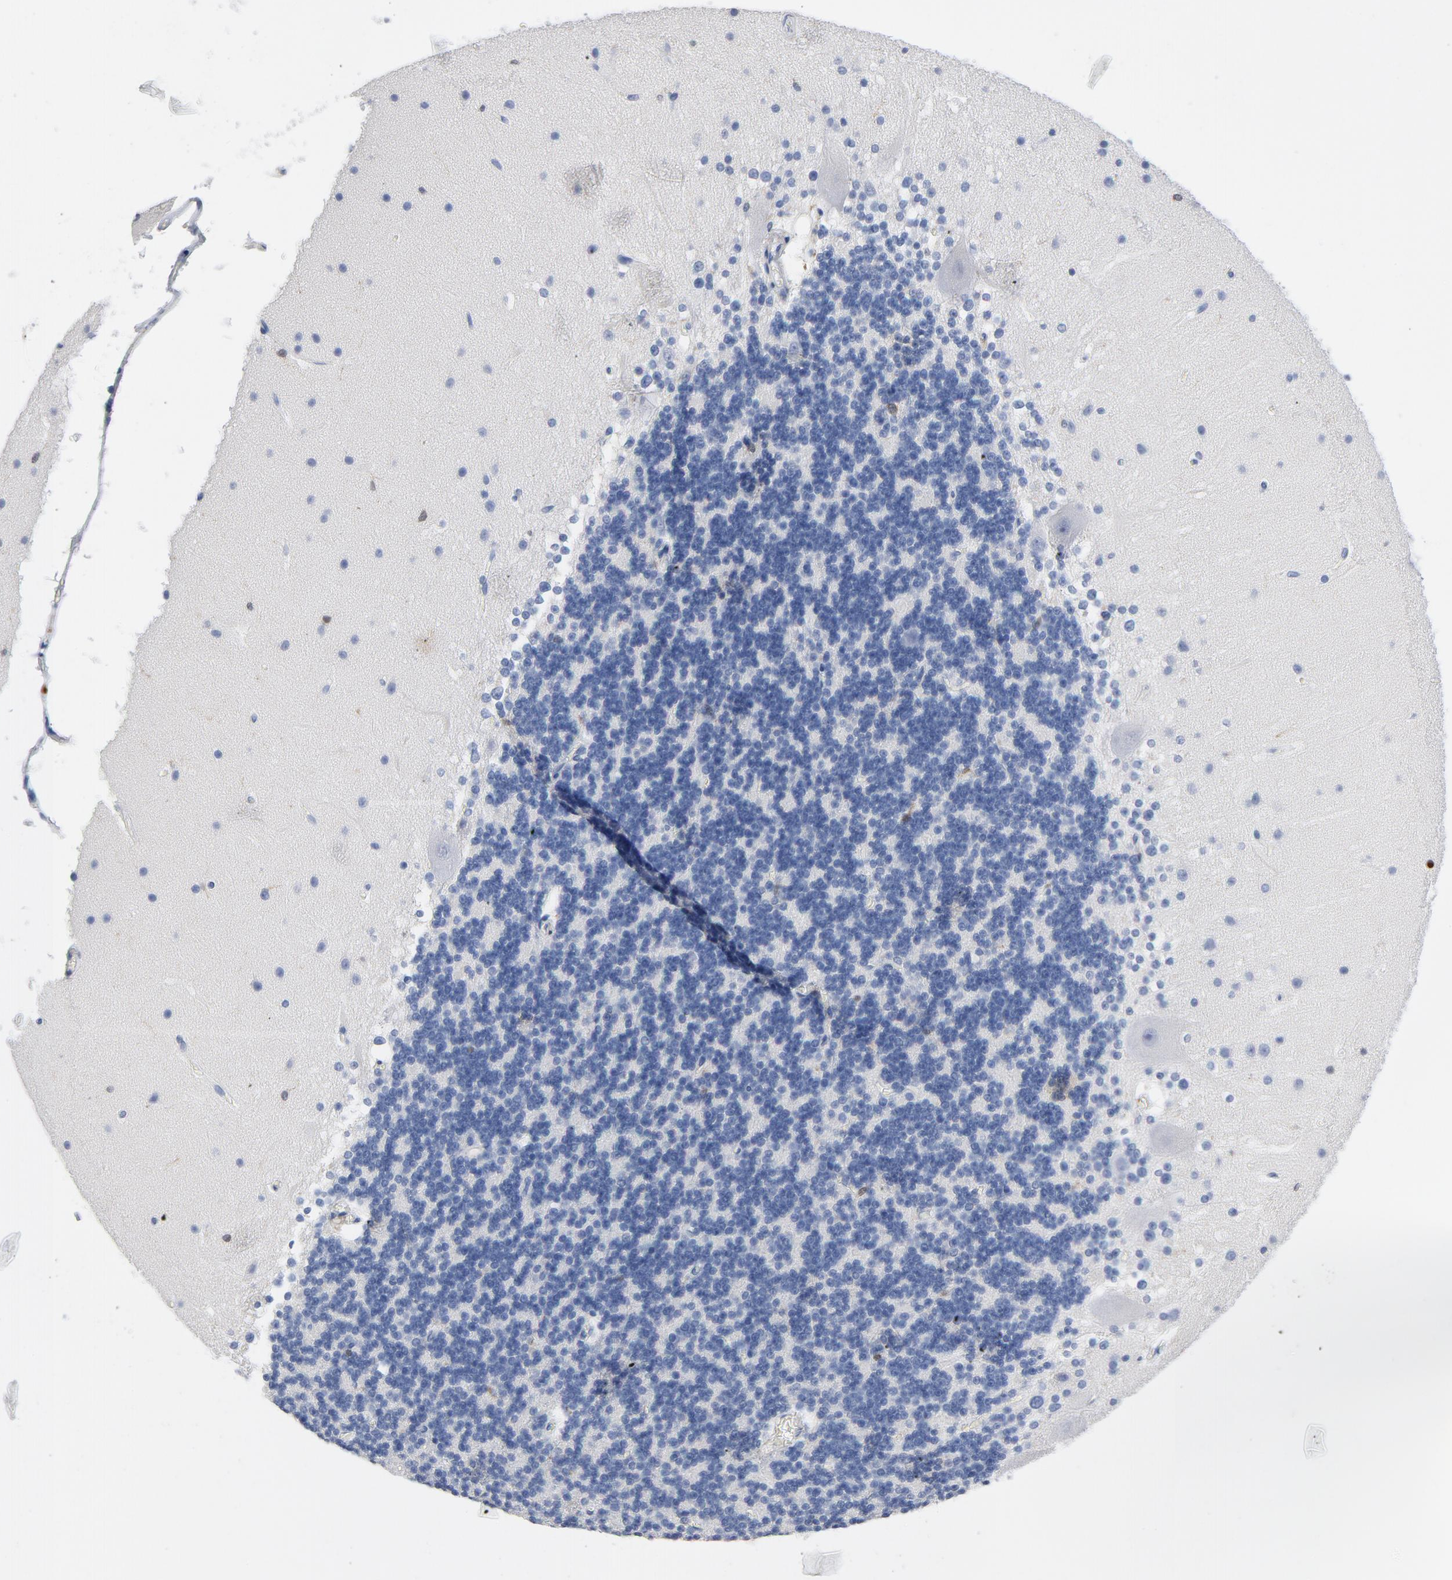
{"staining": {"intensity": "negative", "quantity": "none", "location": "none"}, "tissue": "cerebellum", "cell_type": "Cells in granular layer", "image_type": "normal", "snomed": [{"axis": "morphology", "description": "Normal tissue, NOS"}, {"axis": "topography", "description": "Cerebellum"}], "caption": "IHC image of unremarkable cerebellum: human cerebellum stained with DAB displays no significant protein expression in cells in granular layer. (IHC, brightfield microscopy, high magnification).", "gene": "NCF1", "patient": {"sex": "female", "age": 19}}